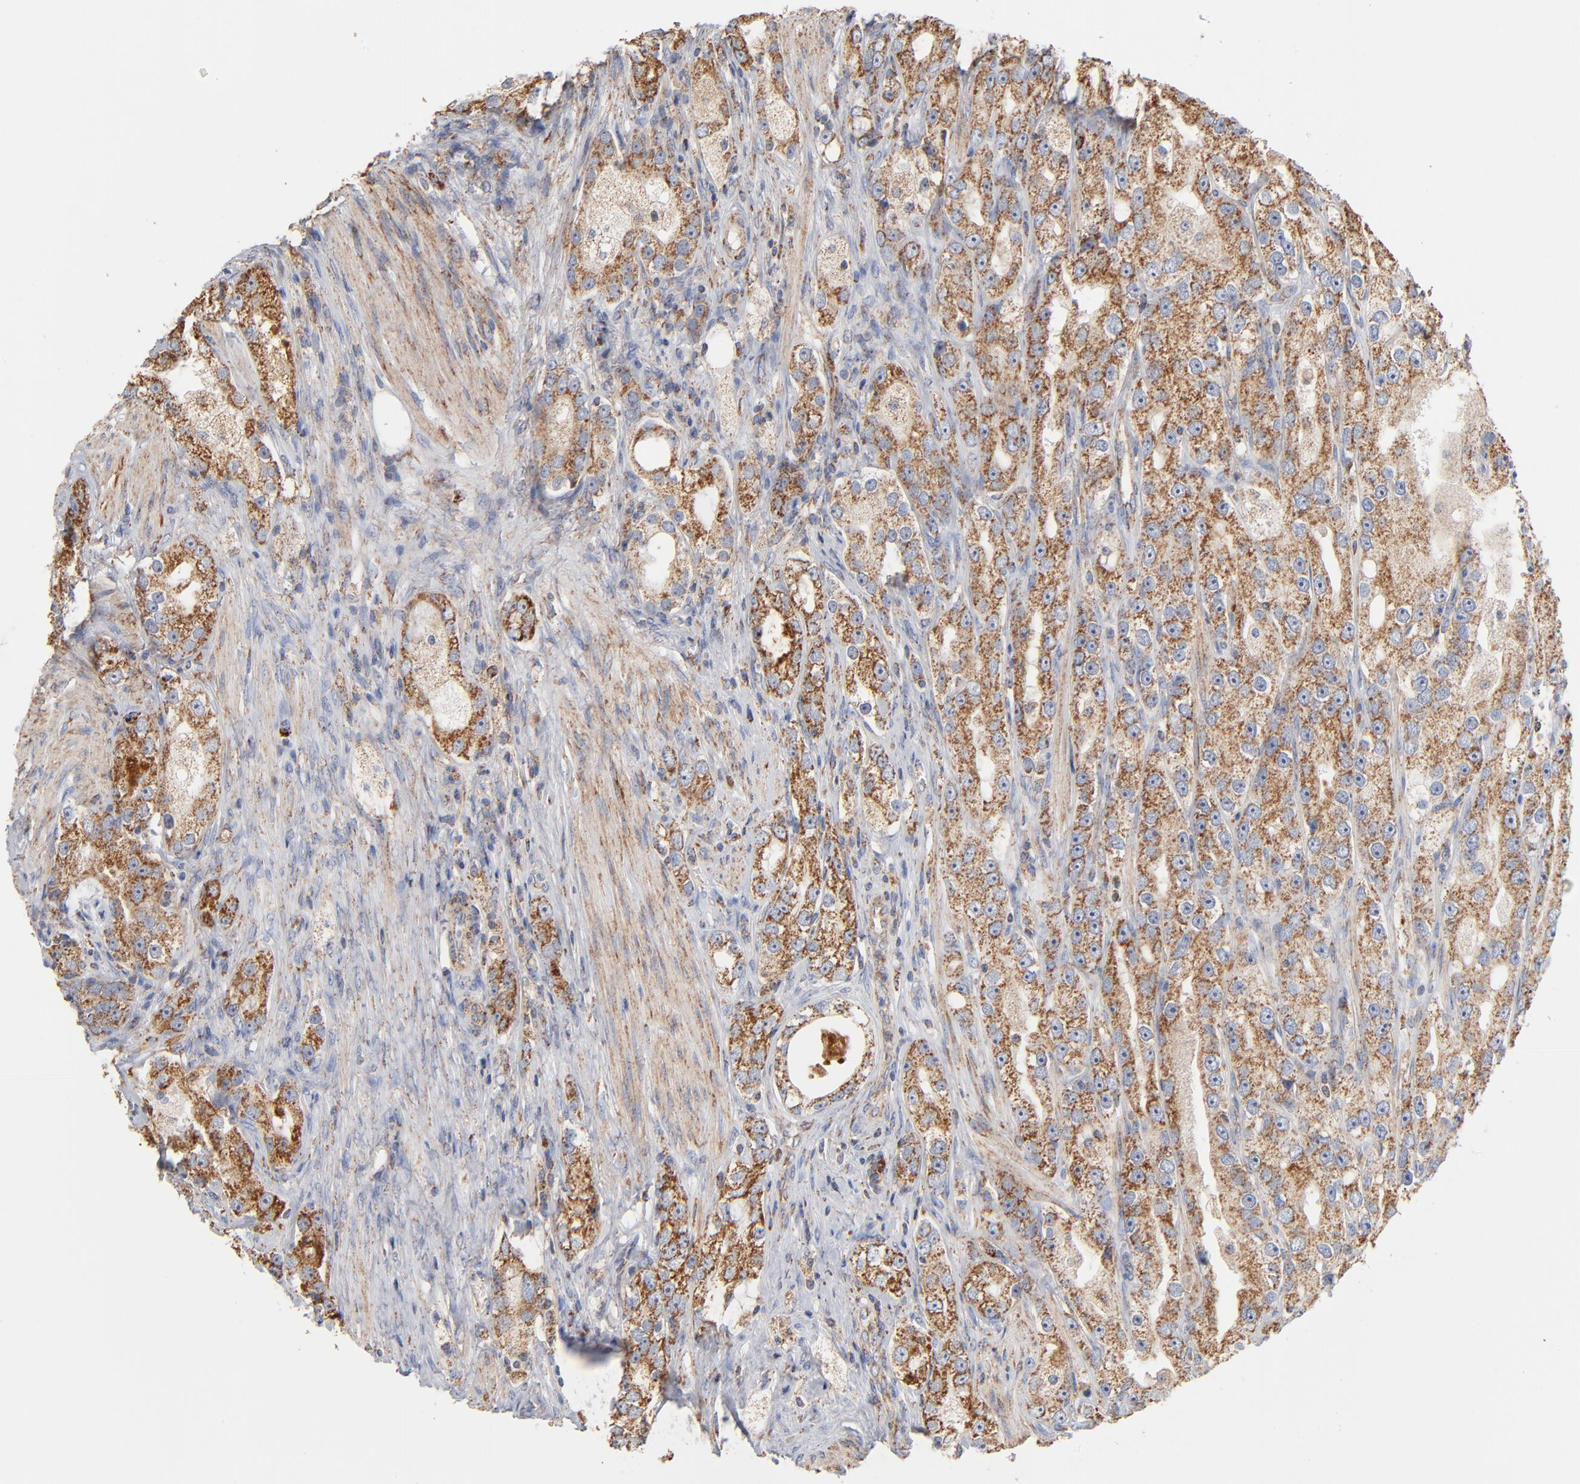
{"staining": {"intensity": "strong", "quantity": ">75%", "location": "cytoplasmic/membranous"}, "tissue": "prostate cancer", "cell_type": "Tumor cells", "image_type": "cancer", "snomed": [{"axis": "morphology", "description": "Adenocarcinoma, High grade"}, {"axis": "topography", "description": "Prostate"}], "caption": "High-magnification brightfield microscopy of prostate cancer (adenocarcinoma (high-grade)) stained with DAB (brown) and counterstained with hematoxylin (blue). tumor cells exhibit strong cytoplasmic/membranous staining is identified in approximately>75% of cells.", "gene": "UQCRC1", "patient": {"sex": "male", "age": 63}}